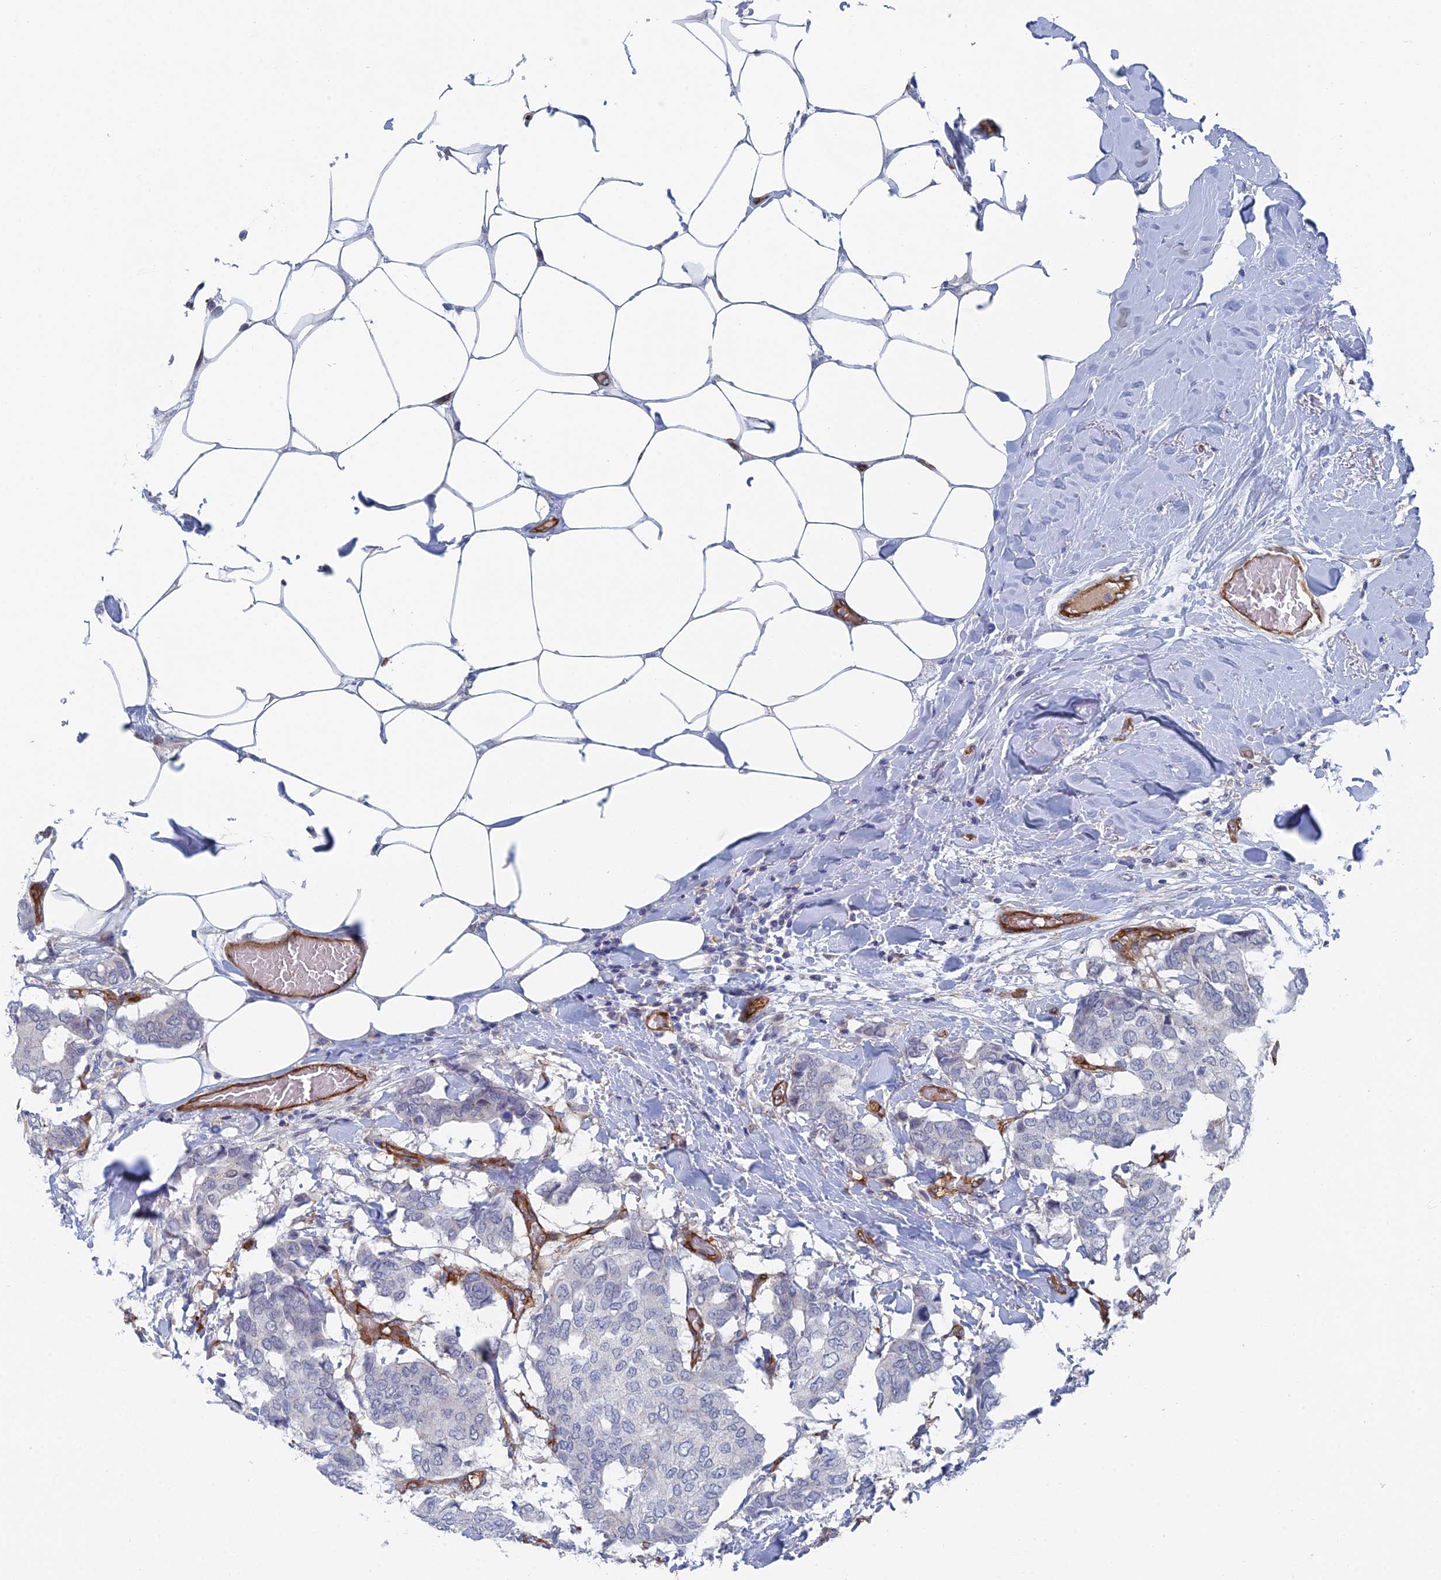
{"staining": {"intensity": "negative", "quantity": "none", "location": "none"}, "tissue": "breast cancer", "cell_type": "Tumor cells", "image_type": "cancer", "snomed": [{"axis": "morphology", "description": "Duct carcinoma"}, {"axis": "topography", "description": "Breast"}], "caption": "IHC histopathology image of breast cancer (invasive ductal carcinoma) stained for a protein (brown), which exhibits no expression in tumor cells.", "gene": "ARAP3", "patient": {"sex": "female", "age": 75}}